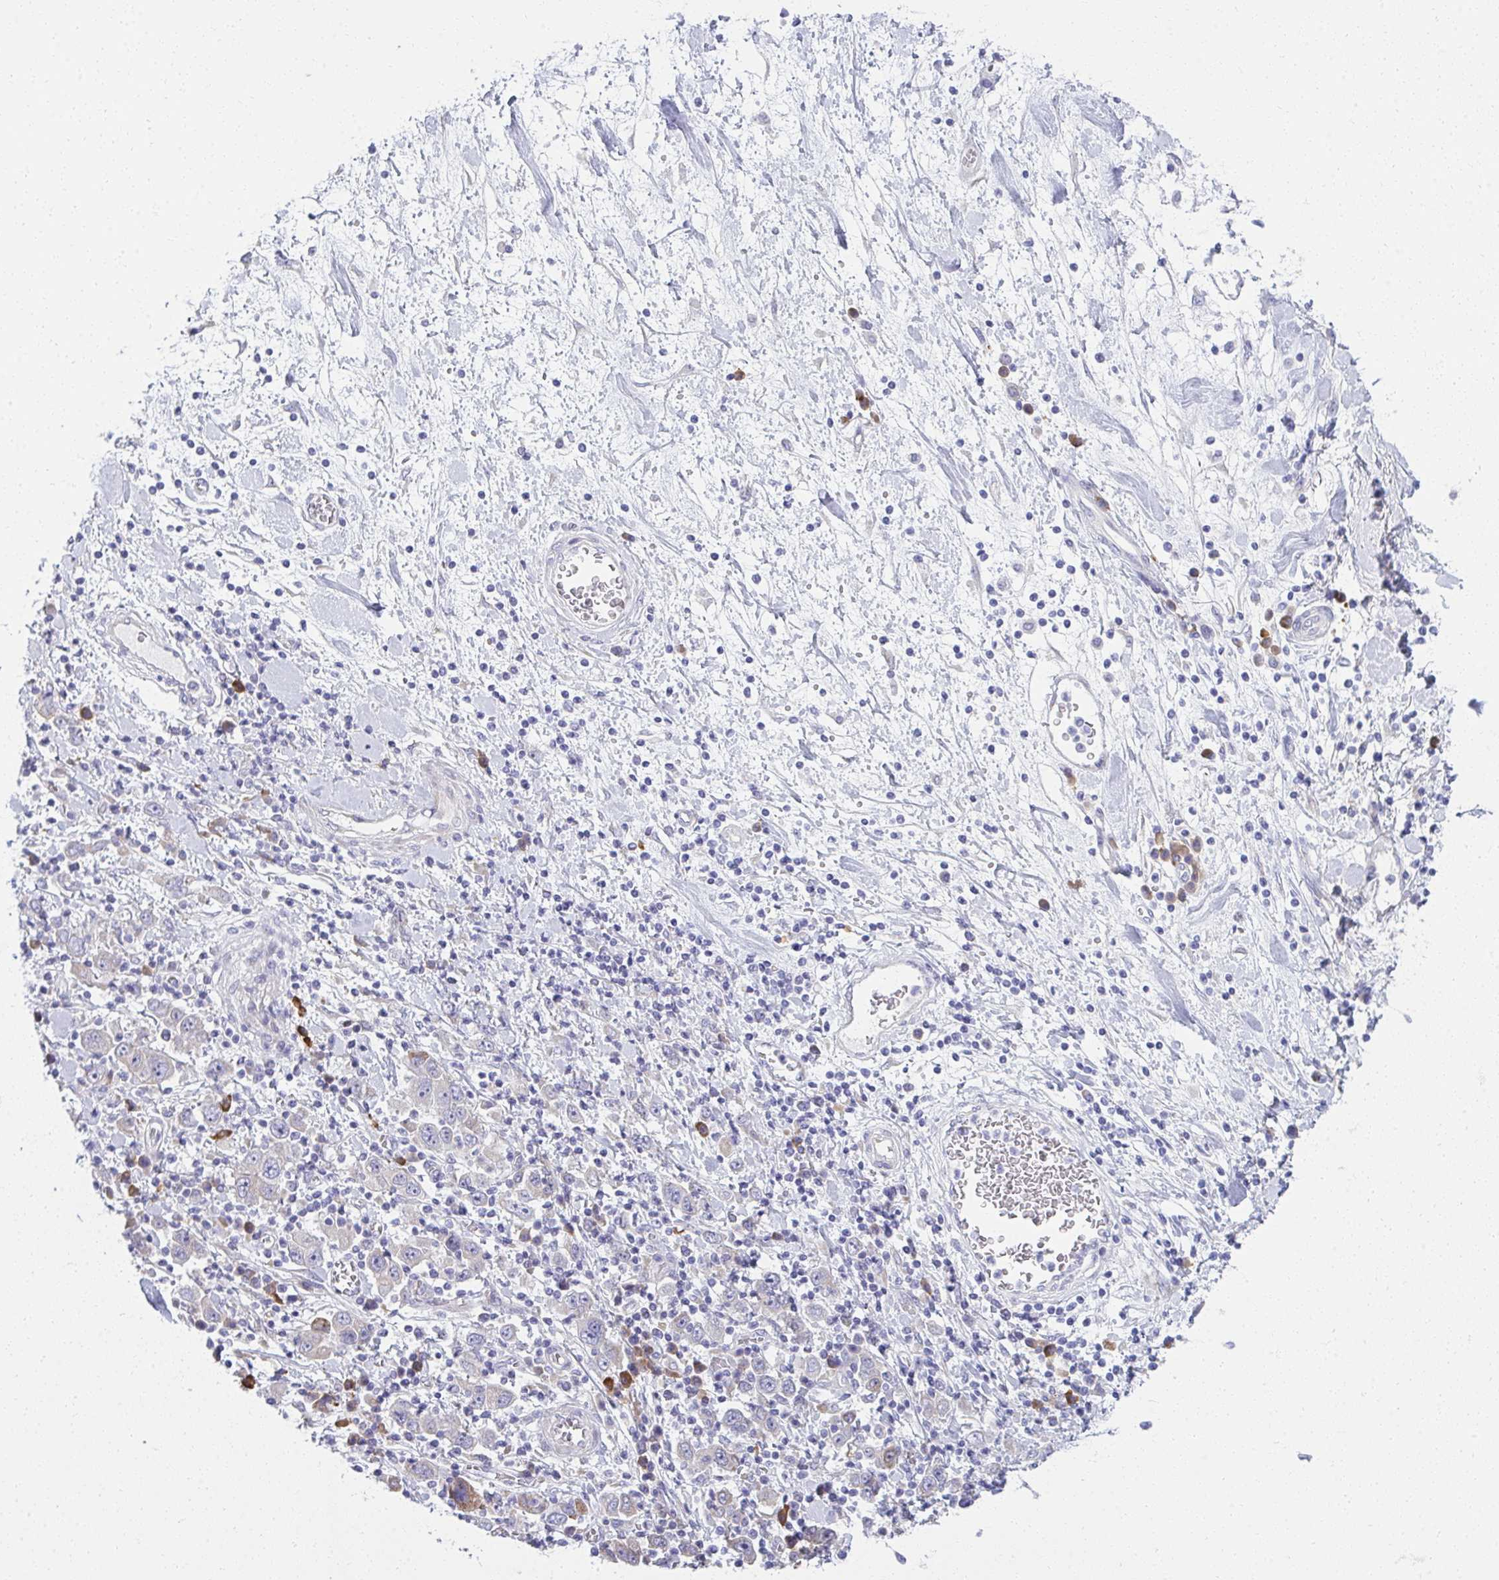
{"staining": {"intensity": "negative", "quantity": "none", "location": "none"}, "tissue": "stomach cancer", "cell_type": "Tumor cells", "image_type": "cancer", "snomed": [{"axis": "morphology", "description": "Normal tissue, NOS"}, {"axis": "morphology", "description": "Adenocarcinoma, NOS"}, {"axis": "topography", "description": "Stomach, upper"}, {"axis": "topography", "description": "Stomach"}], "caption": "There is no significant expression in tumor cells of stomach cancer.", "gene": "FASLG", "patient": {"sex": "male", "age": 59}}